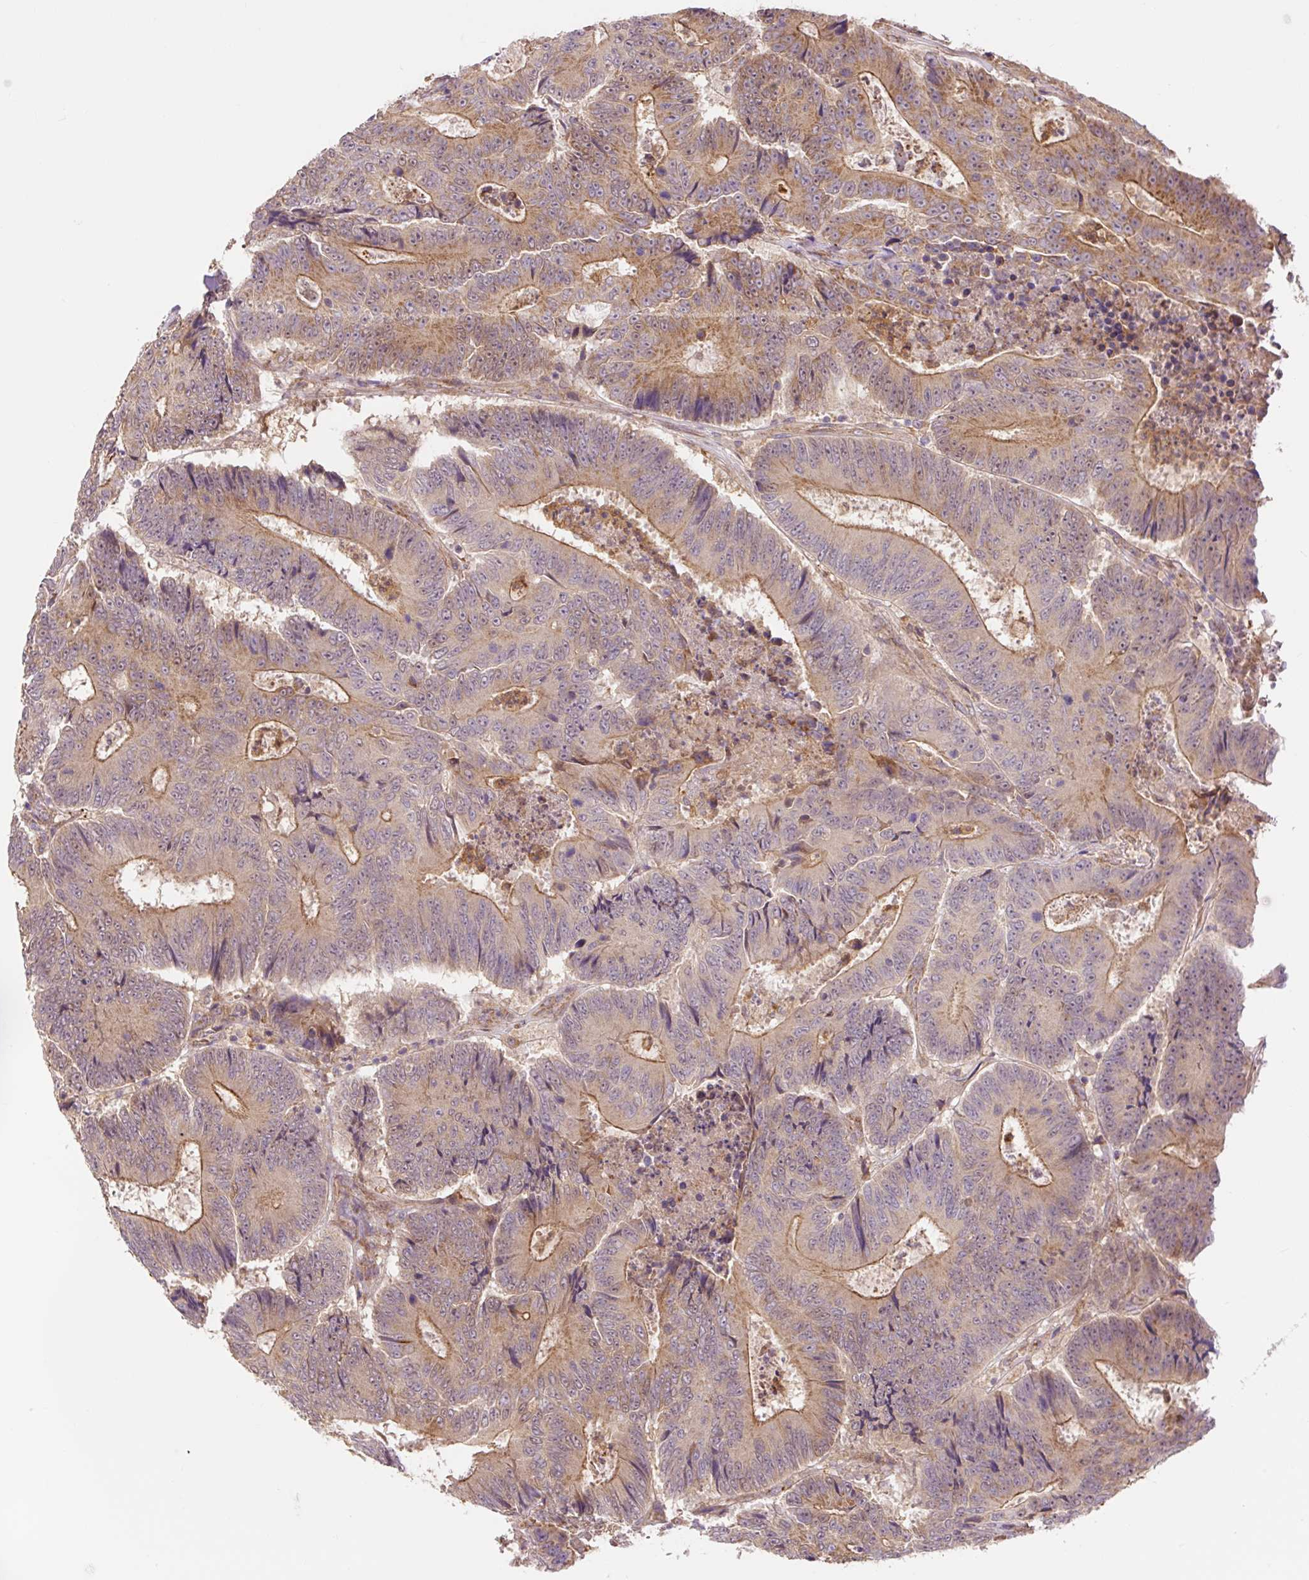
{"staining": {"intensity": "moderate", "quantity": ">75%", "location": "cytoplasmic/membranous"}, "tissue": "colorectal cancer", "cell_type": "Tumor cells", "image_type": "cancer", "snomed": [{"axis": "morphology", "description": "Adenocarcinoma, NOS"}, {"axis": "topography", "description": "Colon"}], "caption": "Immunohistochemical staining of colorectal cancer reveals medium levels of moderate cytoplasmic/membranous positivity in approximately >75% of tumor cells. Using DAB (3,3'-diaminobenzidine) (brown) and hematoxylin (blue) stains, captured at high magnification using brightfield microscopy.", "gene": "TRIAP1", "patient": {"sex": "male", "age": 83}}